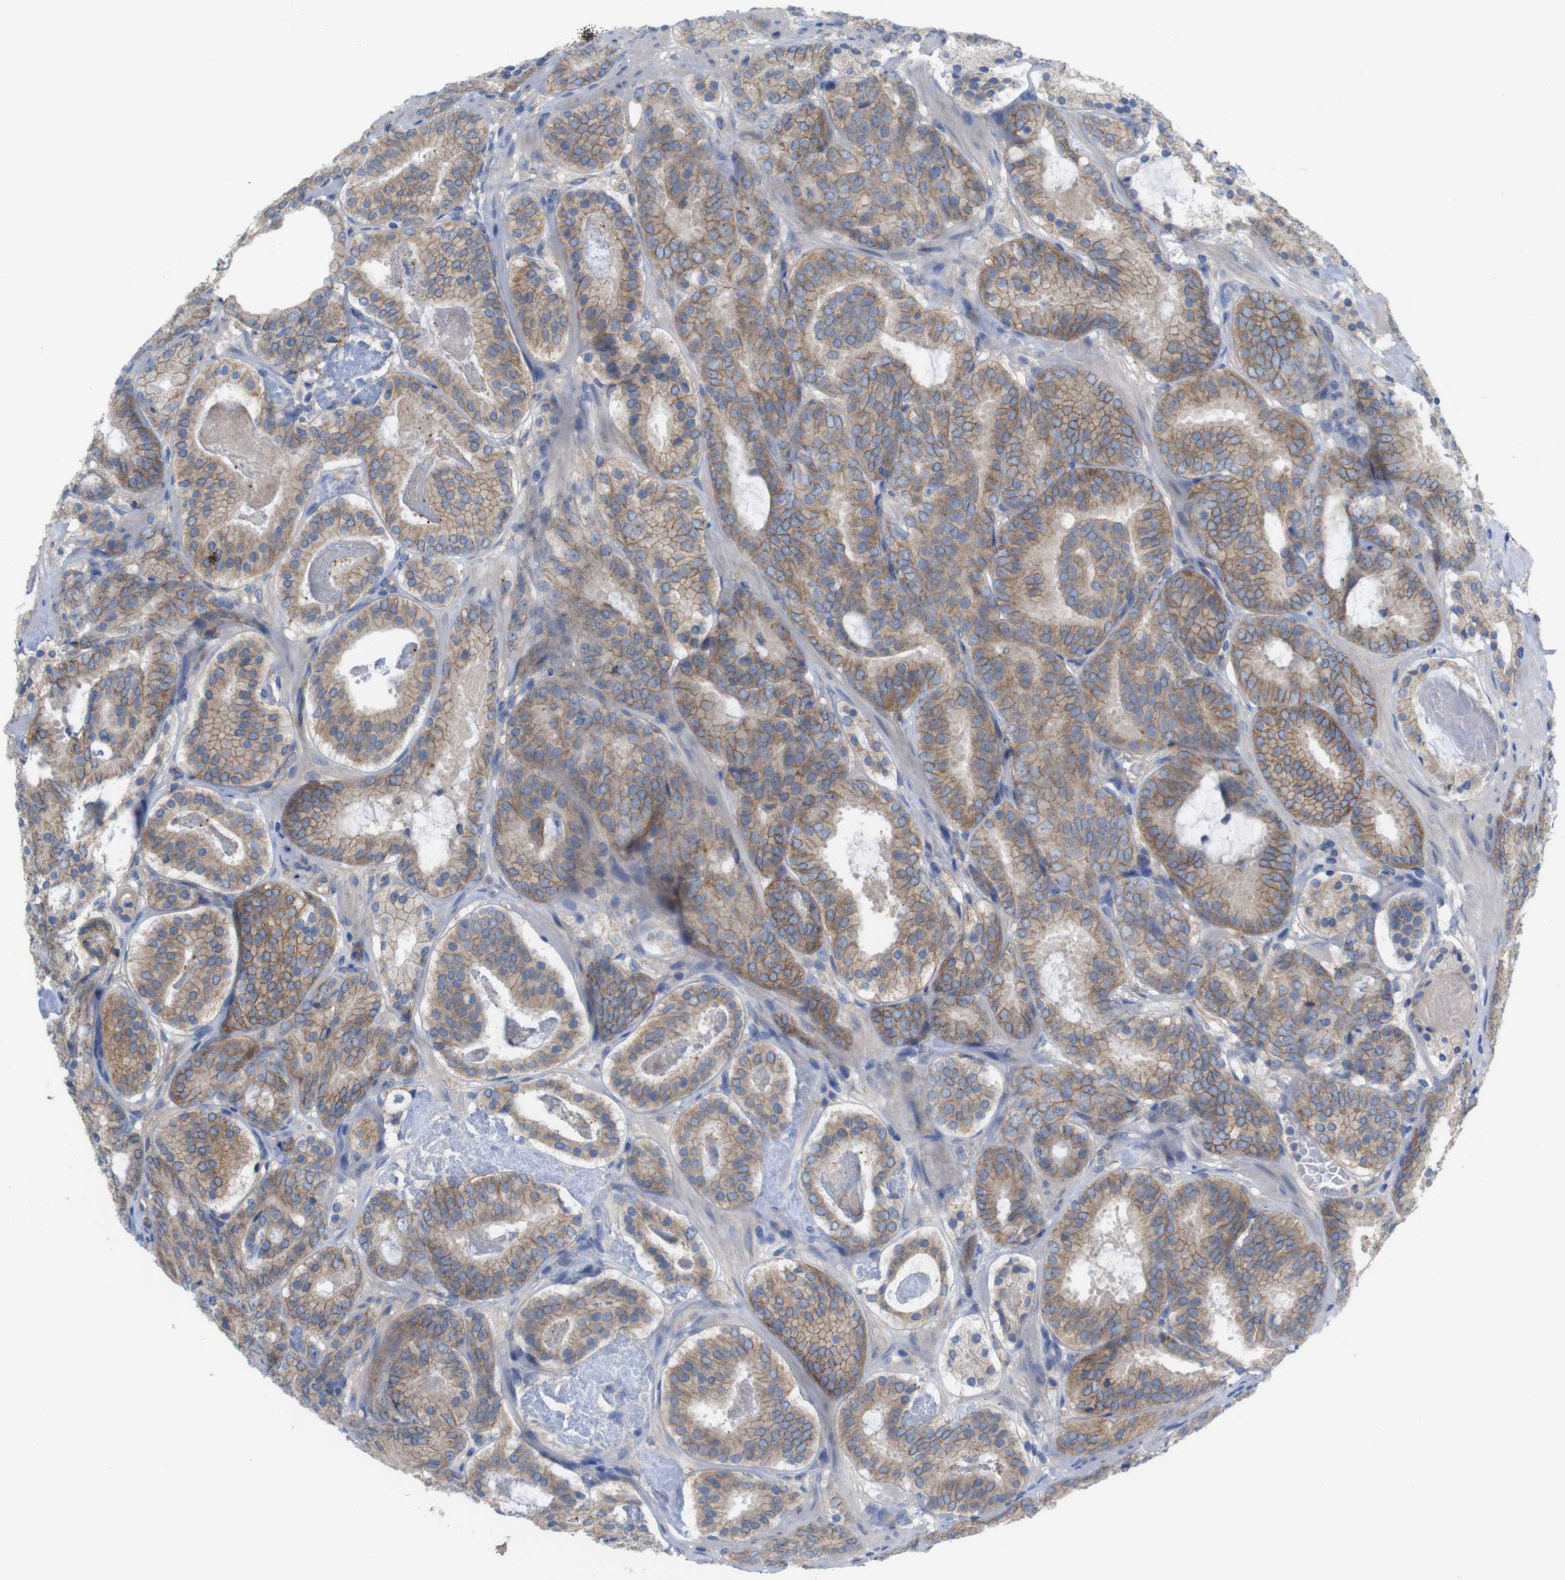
{"staining": {"intensity": "moderate", "quantity": ">75%", "location": "cytoplasmic/membranous"}, "tissue": "prostate cancer", "cell_type": "Tumor cells", "image_type": "cancer", "snomed": [{"axis": "morphology", "description": "Adenocarcinoma, Low grade"}, {"axis": "topography", "description": "Prostate"}], "caption": "Protein staining demonstrates moderate cytoplasmic/membranous staining in about >75% of tumor cells in prostate cancer (low-grade adenocarcinoma).", "gene": "KIDINS220", "patient": {"sex": "male", "age": 69}}